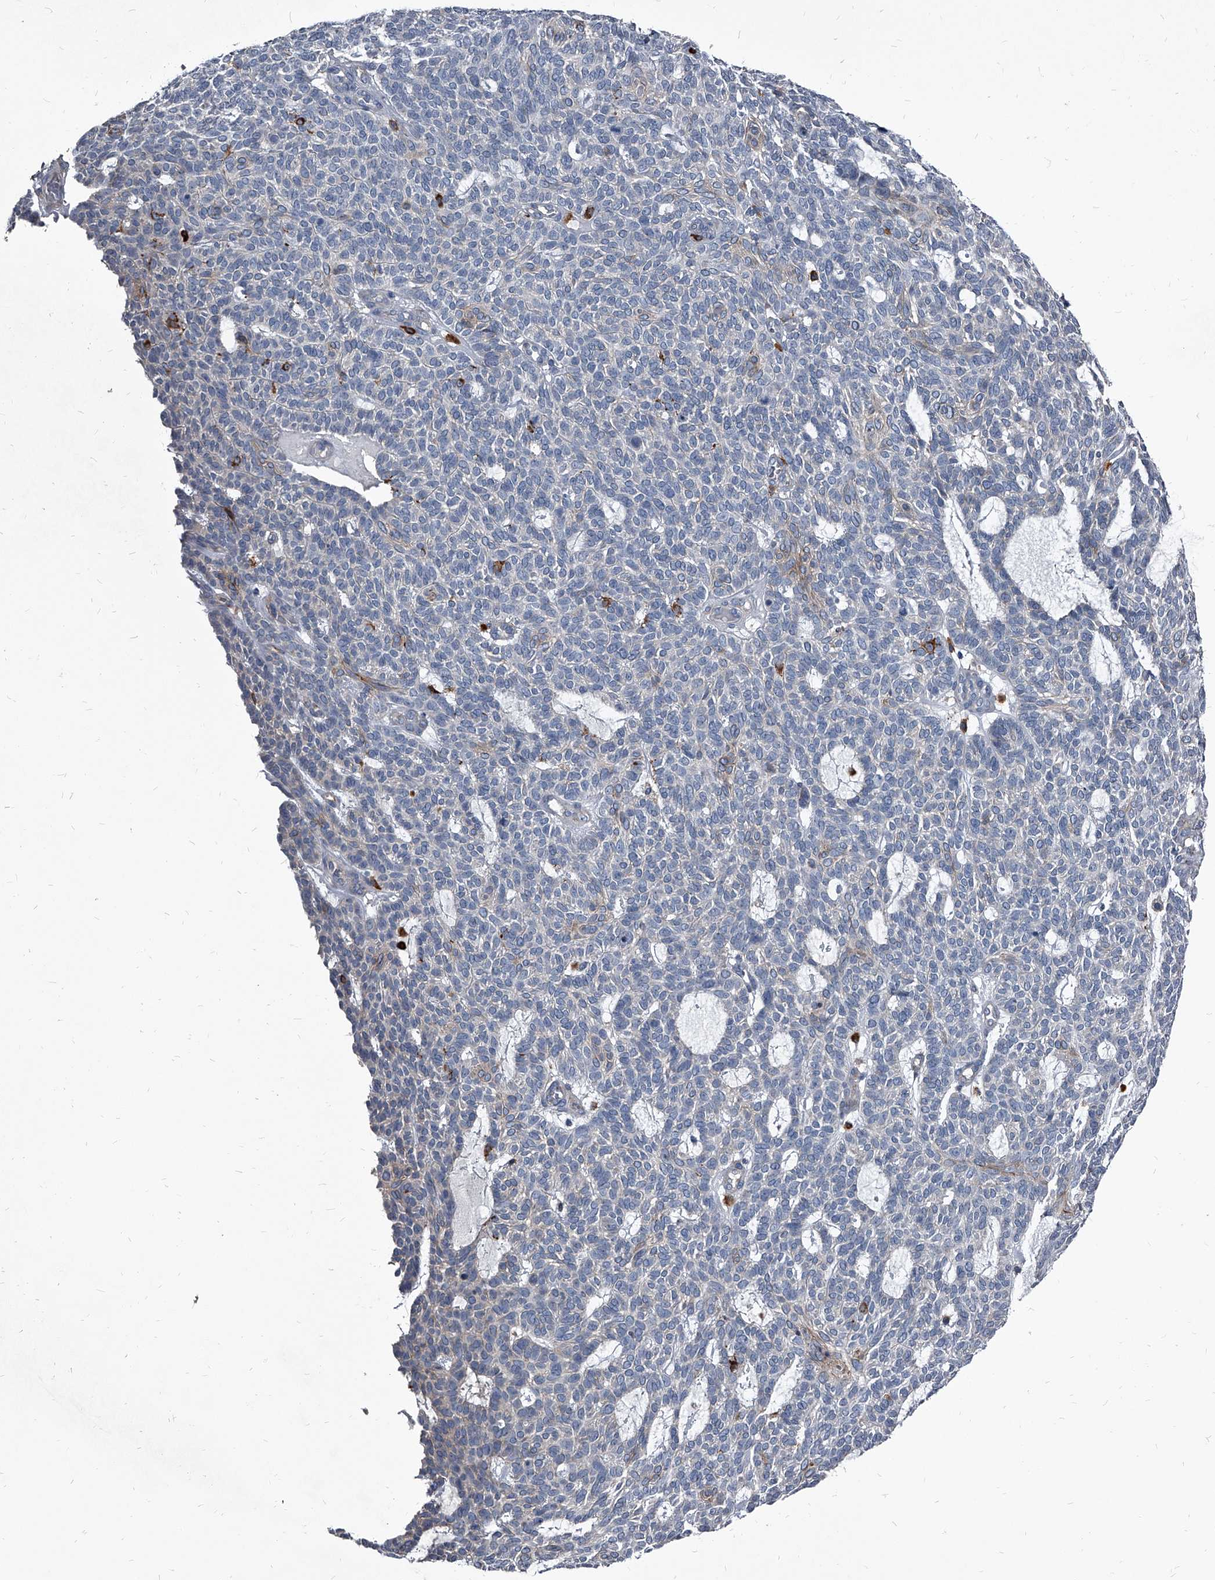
{"staining": {"intensity": "negative", "quantity": "none", "location": "none"}, "tissue": "skin cancer", "cell_type": "Tumor cells", "image_type": "cancer", "snomed": [{"axis": "morphology", "description": "Squamous cell carcinoma, NOS"}, {"axis": "topography", "description": "Skin"}], "caption": "High power microscopy histopathology image of an immunohistochemistry histopathology image of skin squamous cell carcinoma, revealing no significant positivity in tumor cells. The staining was performed using DAB (3,3'-diaminobenzidine) to visualize the protein expression in brown, while the nuclei were stained in blue with hematoxylin (Magnification: 20x).", "gene": "PGLYRP3", "patient": {"sex": "female", "age": 90}}